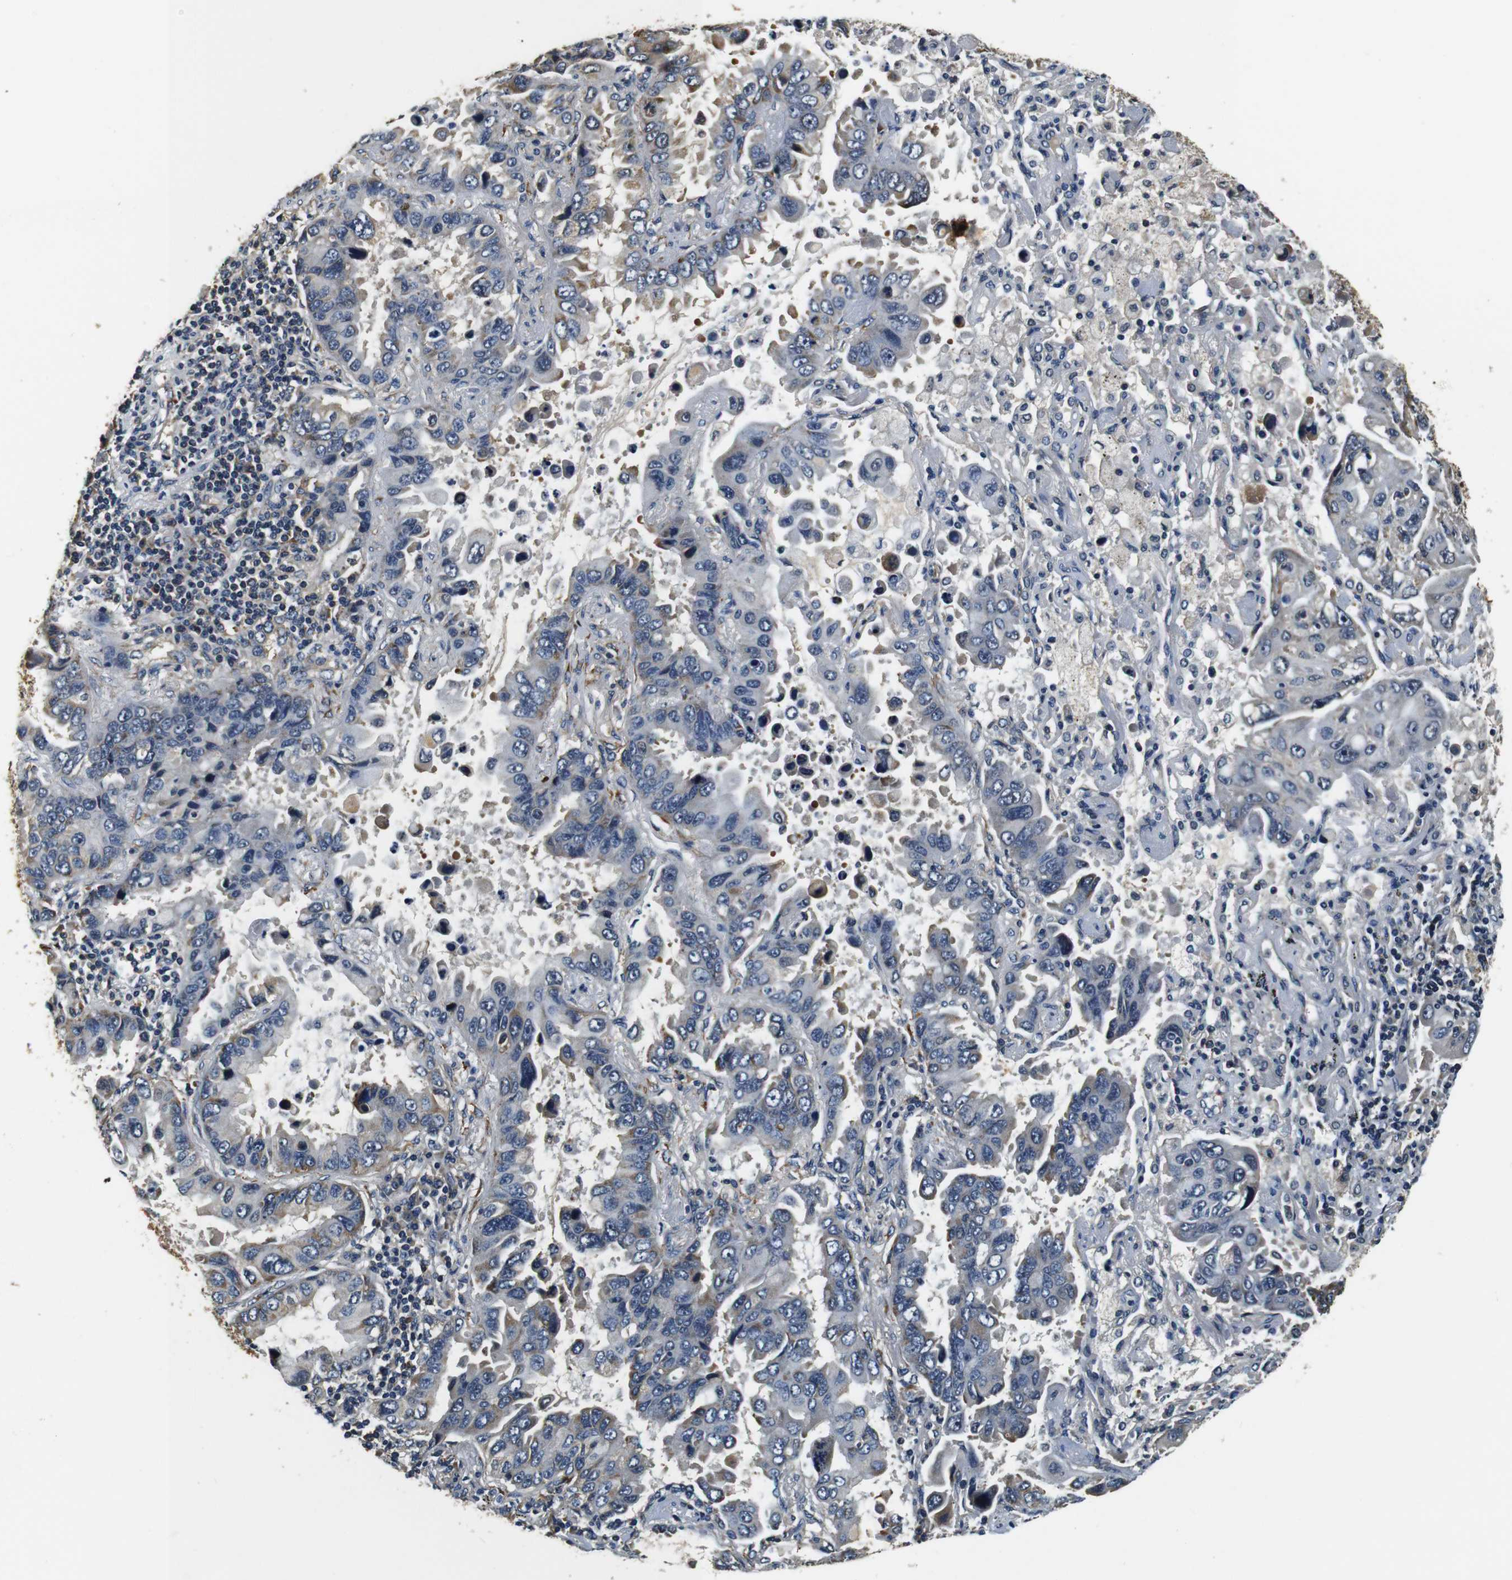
{"staining": {"intensity": "negative", "quantity": "none", "location": "none"}, "tissue": "lung cancer", "cell_type": "Tumor cells", "image_type": "cancer", "snomed": [{"axis": "morphology", "description": "Adenocarcinoma, NOS"}, {"axis": "topography", "description": "Lung"}], "caption": "IHC micrograph of neoplastic tissue: lung adenocarcinoma stained with DAB (3,3'-diaminobenzidine) shows no significant protein staining in tumor cells.", "gene": "COL1A1", "patient": {"sex": "male", "age": 64}}